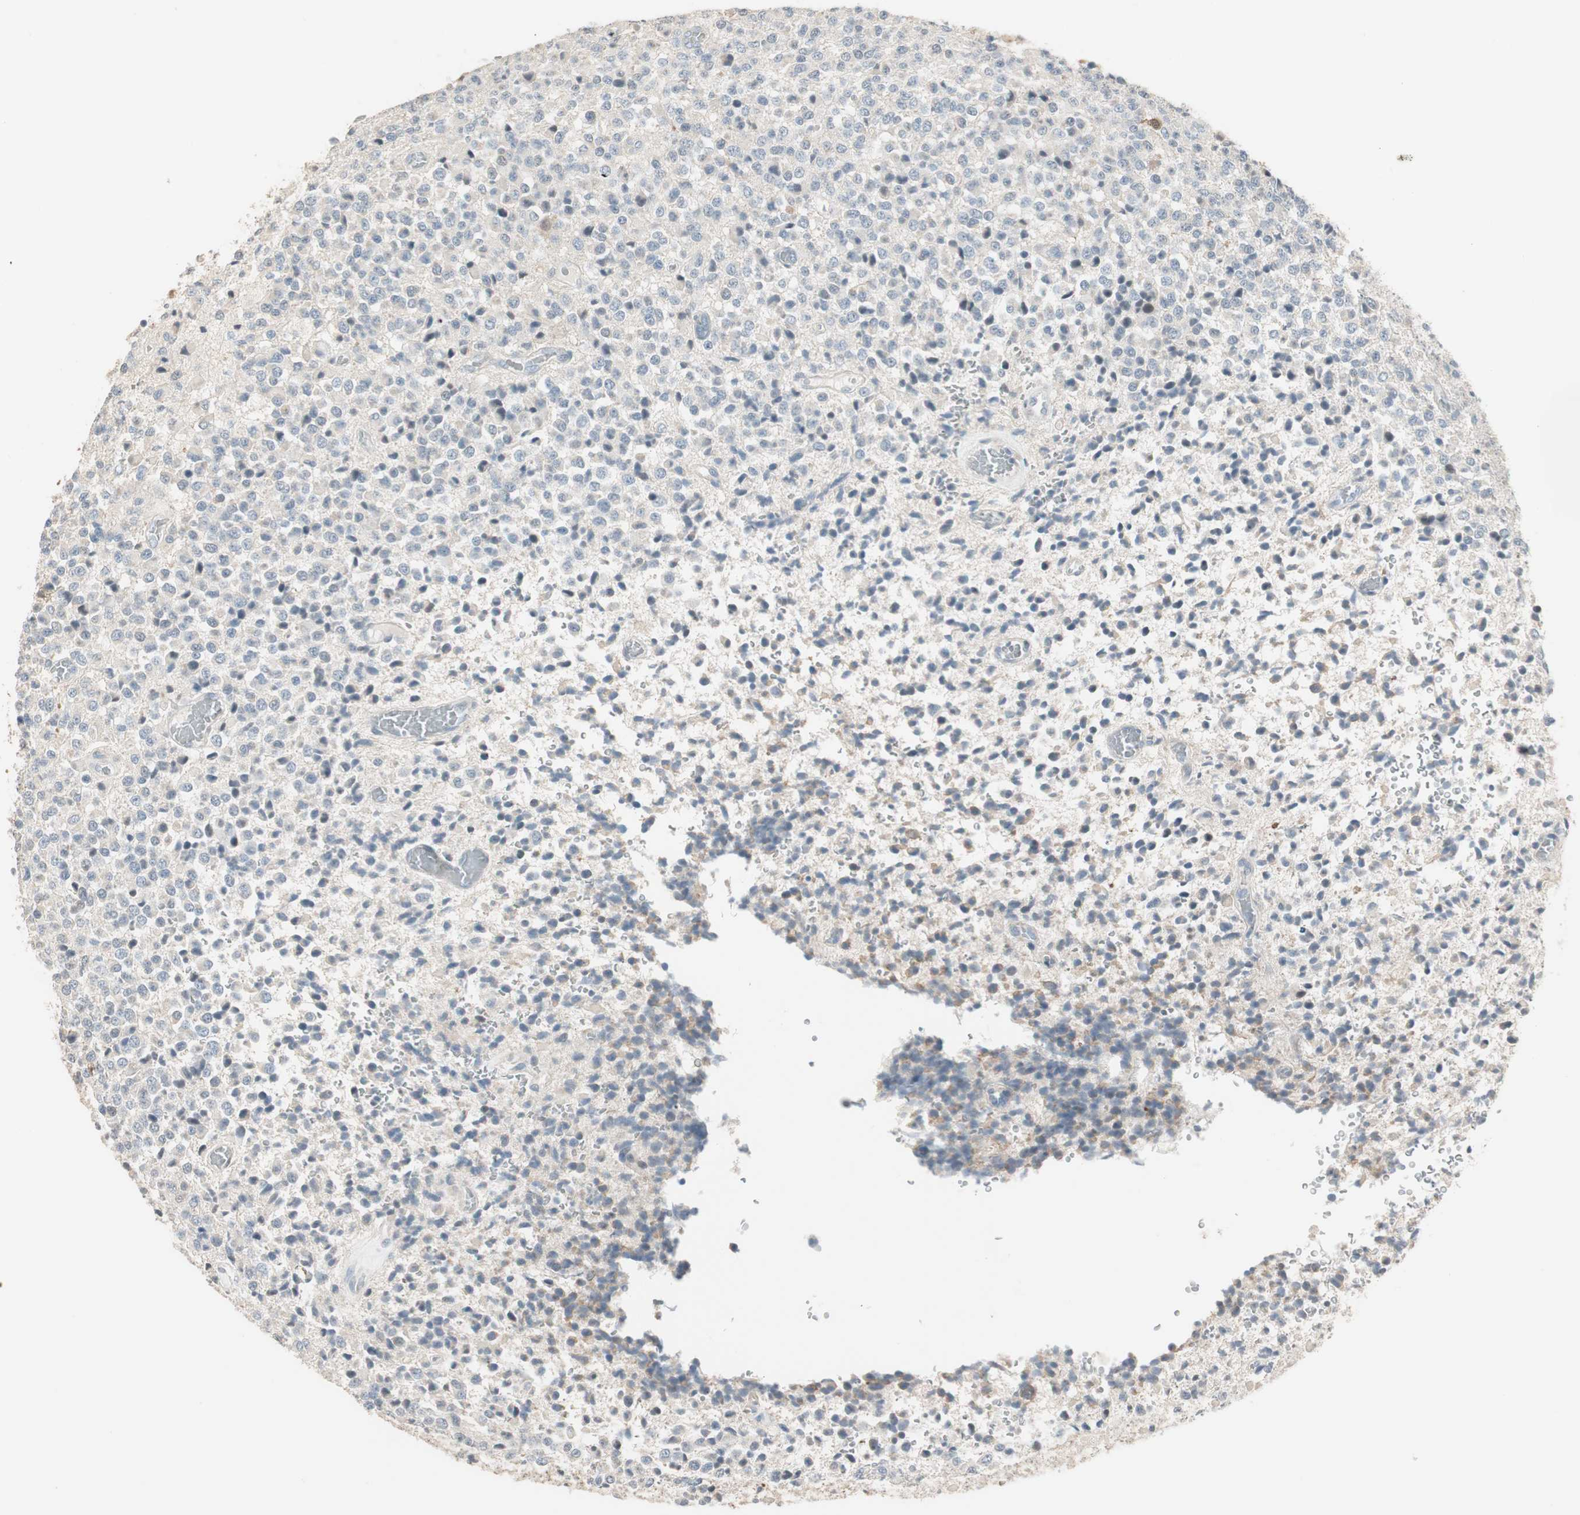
{"staining": {"intensity": "weak", "quantity": "25%-75%", "location": "cytoplasmic/membranous"}, "tissue": "glioma", "cell_type": "Tumor cells", "image_type": "cancer", "snomed": [{"axis": "morphology", "description": "Glioma, malignant, High grade"}, {"axis": "topography", "description": "pancreas cauda"}], "caption": "DAB immunohistochemical staining of high-grade glioma (malignant) shows weak cytoplasmic/membranous protein positivity in about 25%-75% of tumor cells.", "gene": "PDZK1", "patient": {"sex": "male", "age": 60}}